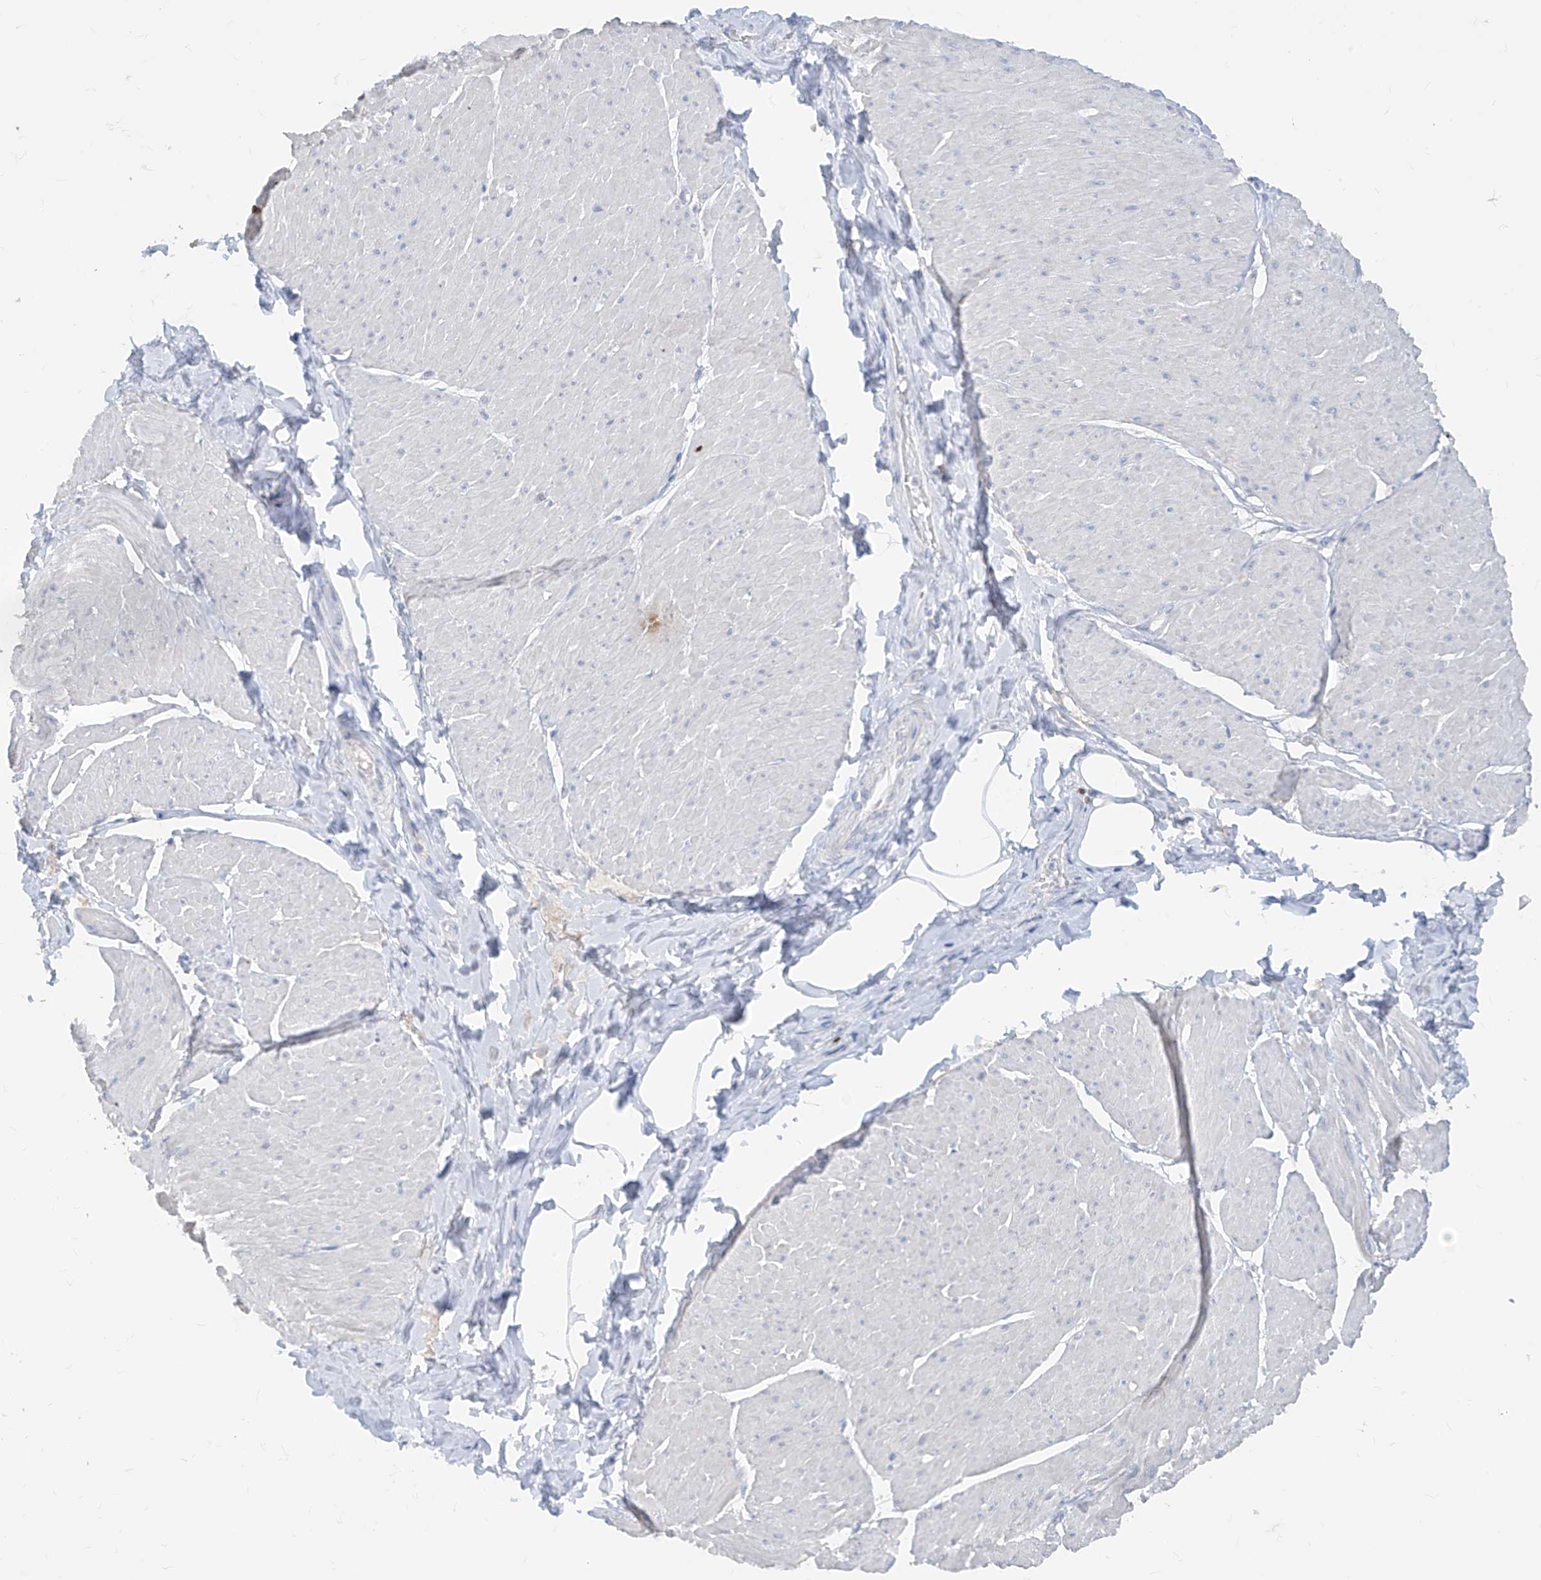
{"staining": {"intensity": "negative", "quantity": "none", "location": "none"}, "tissue": "smooth muscle", "cell_type": "Smooth muscle cells", "image_type": "normal", "snomed": [{"axis": "morphology", "description": "Urothelial carcinoma, High grade"}, {"axis": "topography", "description": "Urinary bladder"}], "caption": "IHC micrograph of normal human smooth muscle stained for a protein (brown), which demonstrates no staining in smooth muscle cells.", "gene": "TBX21", "patient": {"sex": "male", "age": 46}}